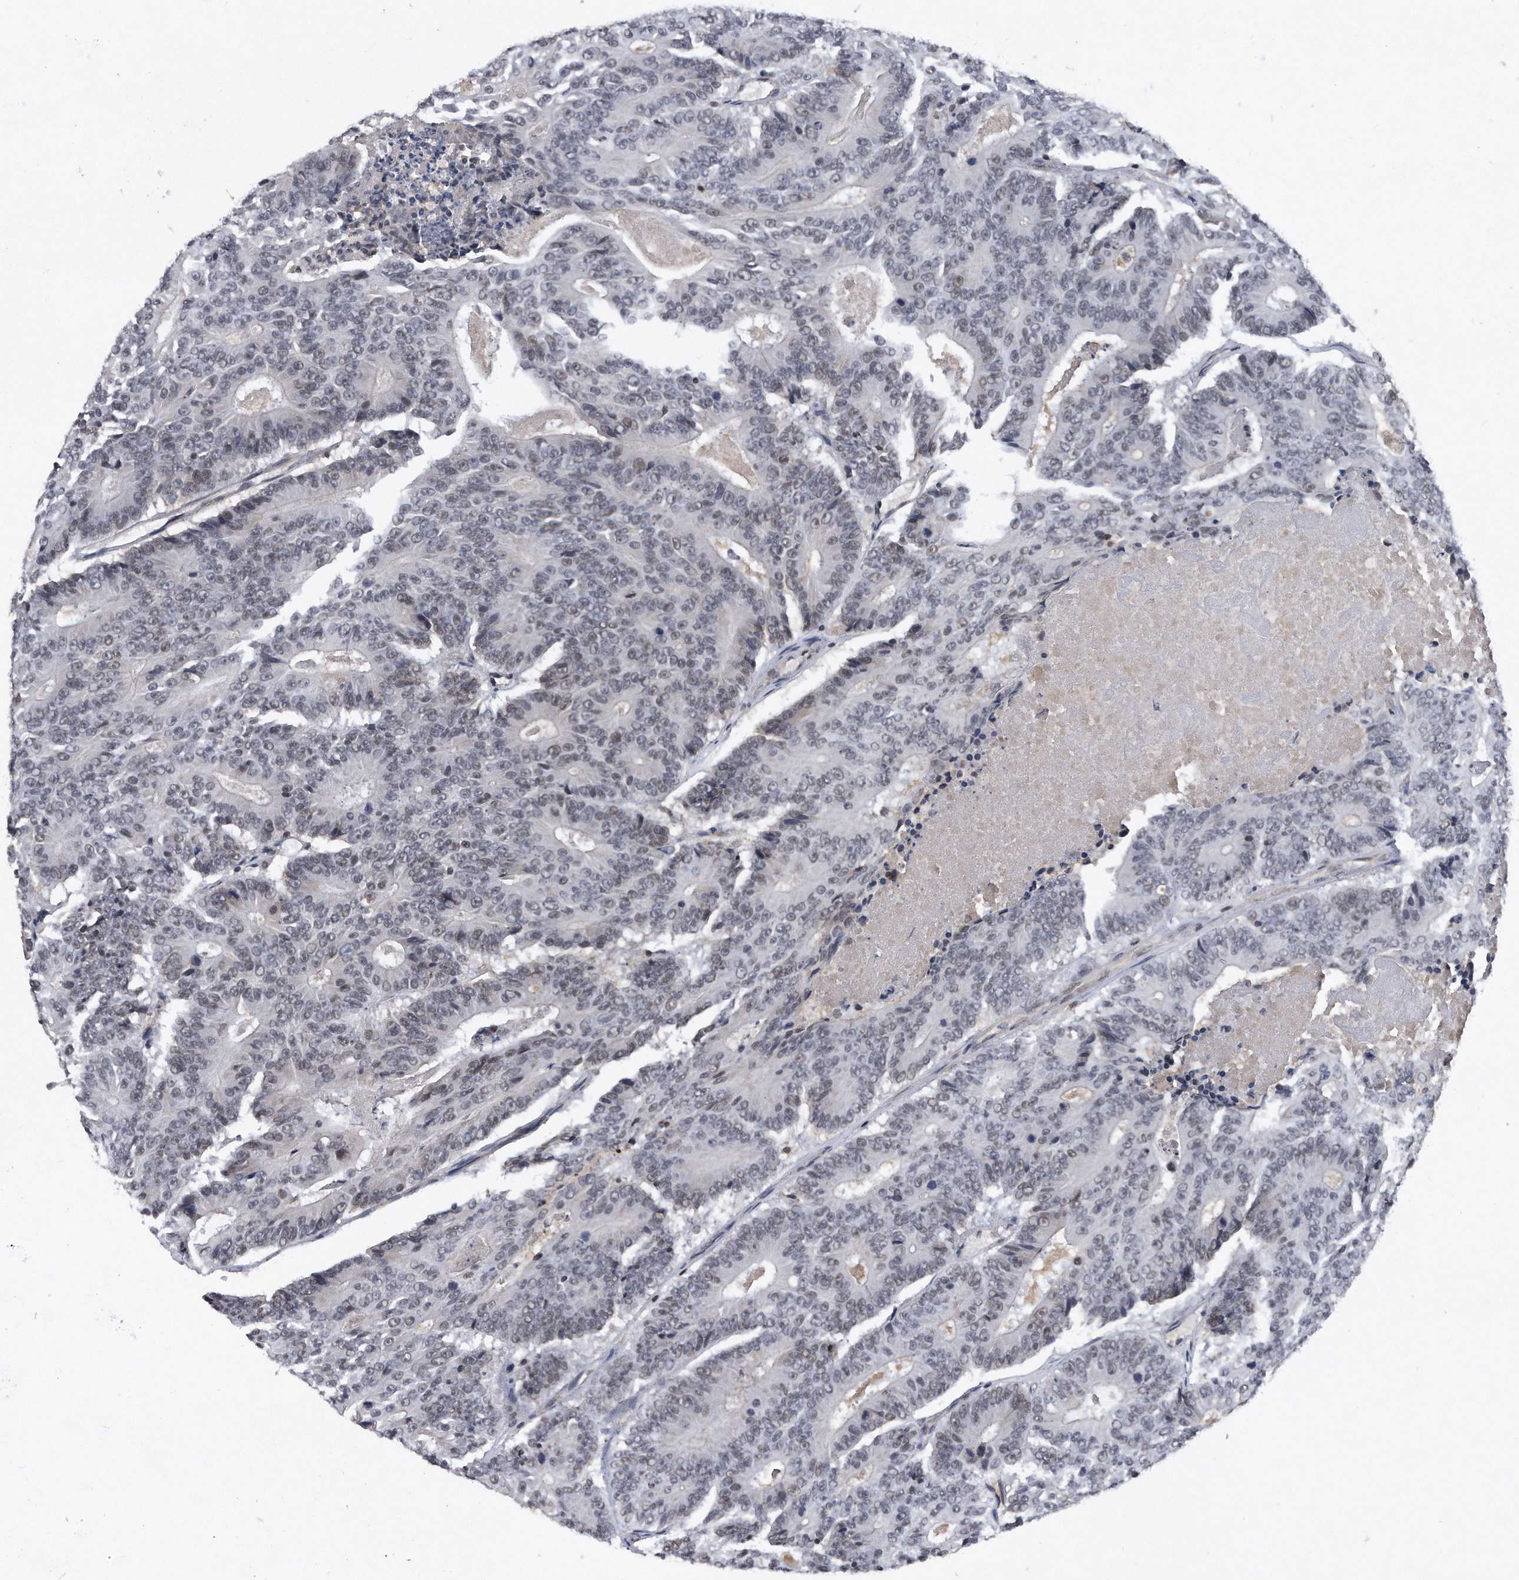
{"staining": {"intensity": "negative", "quantity": "none", "location": "none"}, "tissue": "colorectal cancer", "cell_type": "Tumor cells", "image_type": "cancer", "snomed": [{"axis": "morphology", "description": "Adenocarcinoma, NOS"}, {"axis": "topography", "description": "Colon"}], "caption": "Colorectal cancer (adenocarcinoma) stained for a protein using IHC displays no positivity tumor cells.", "gene": "VIRMA", "patient": {"sex": "male", "age": 83}}